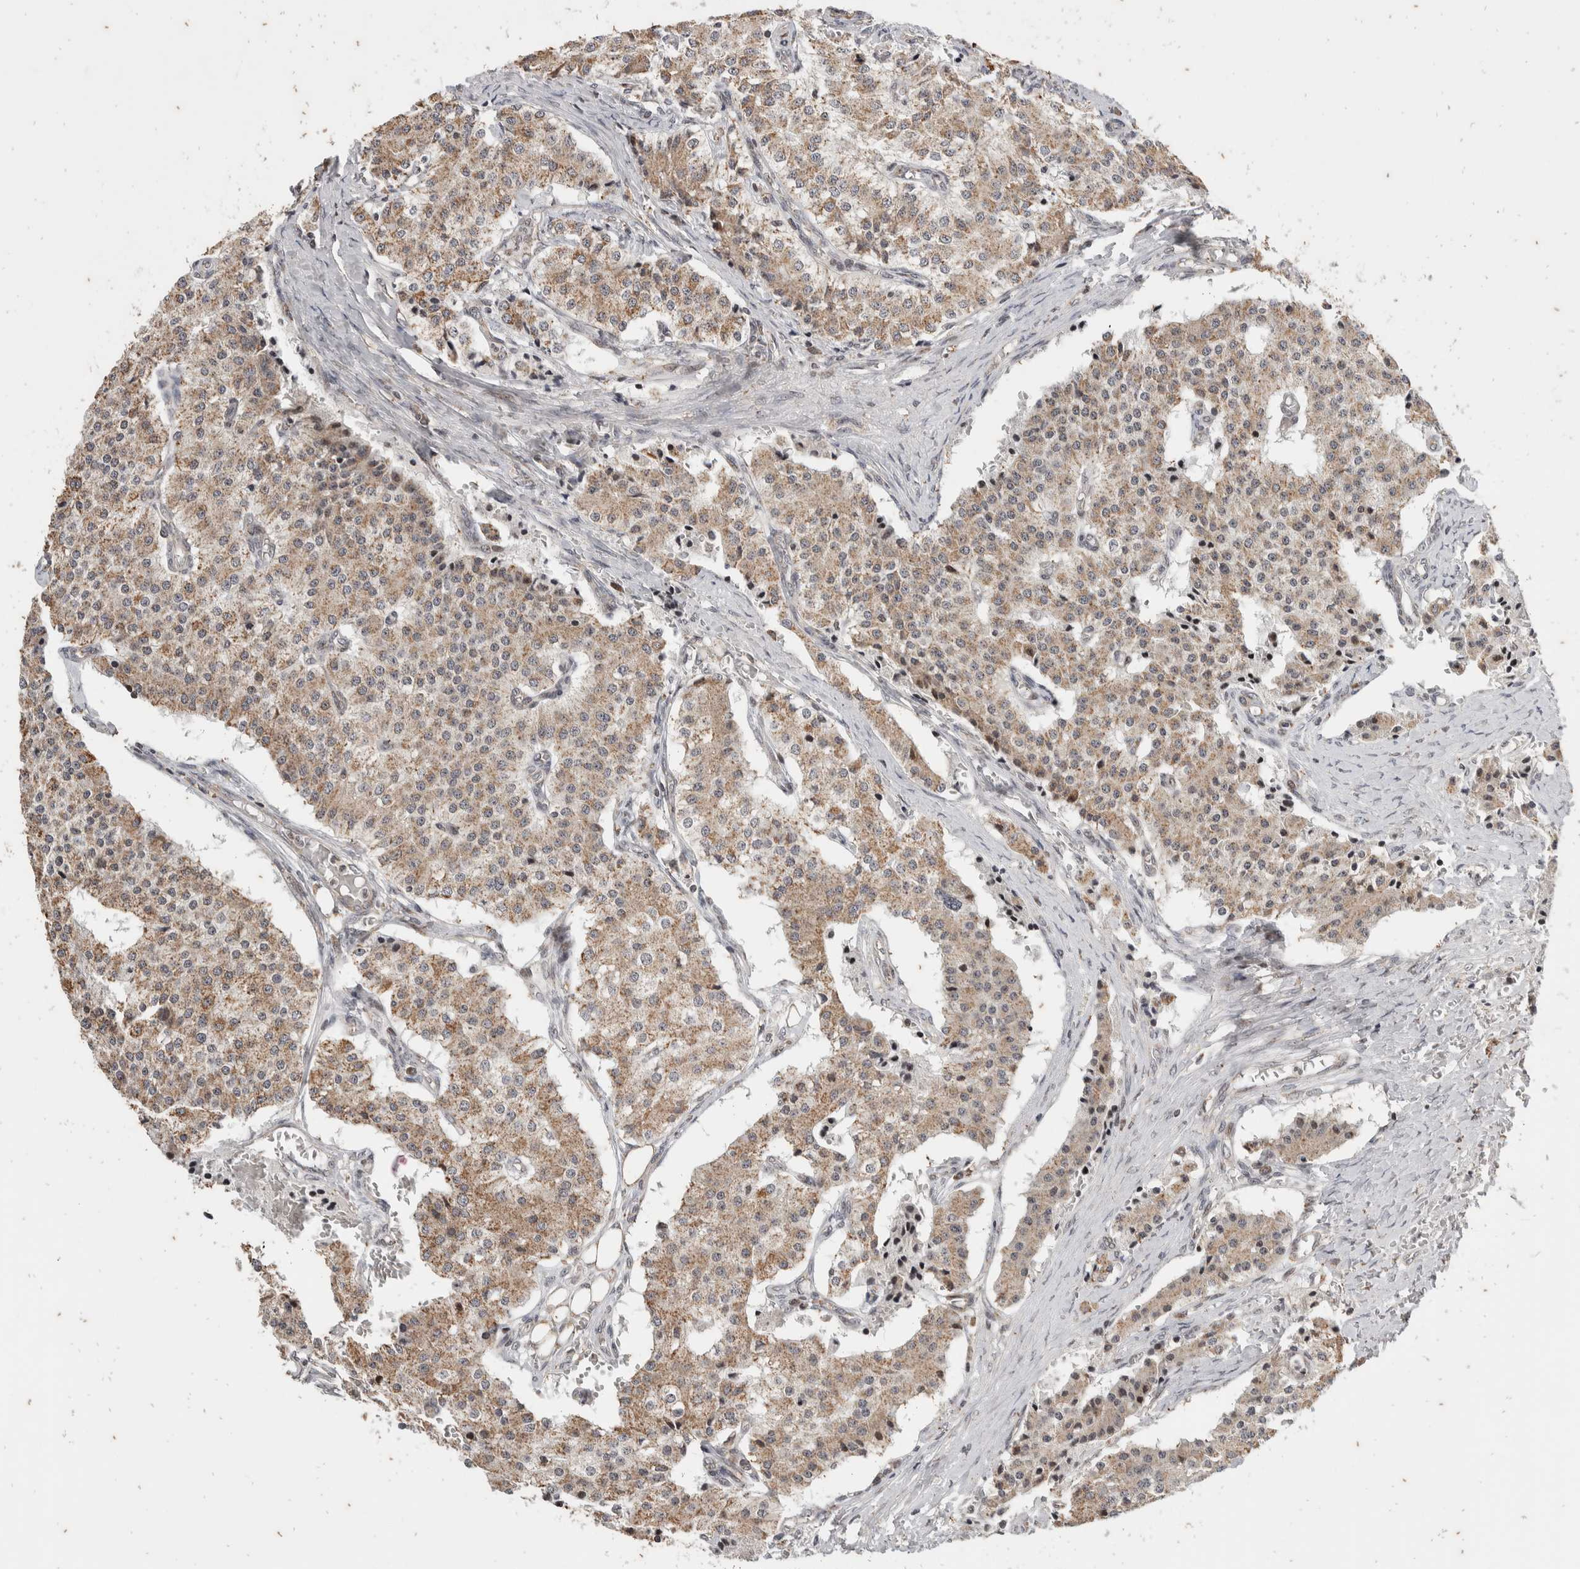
{"staining": {"intensity": "weak", "quantity": ">75%", "location": "cytoplasmic/membranous"}, "tissue": "carcinoid", "cell_type": "Tumor cells", "image_type": "cancer", "snomed": [{"axis": "morphology", "description": "Carcinoid, malignant, NOS"}, {"axis": "topography", "description": "Colon"}], "caption": "The histopathology image demonstrates a brown stain indicating the presence of a protein in the cytoplasmic/membranous of tumor cells in carcinoid (malignant). The staining was performed using DAB, with brown indicating positive protein expression. Nuclei are stained blue with hematoxylin.", "gene": "ATXN7L1", "patient": {"sex": "female", "age": 52}}